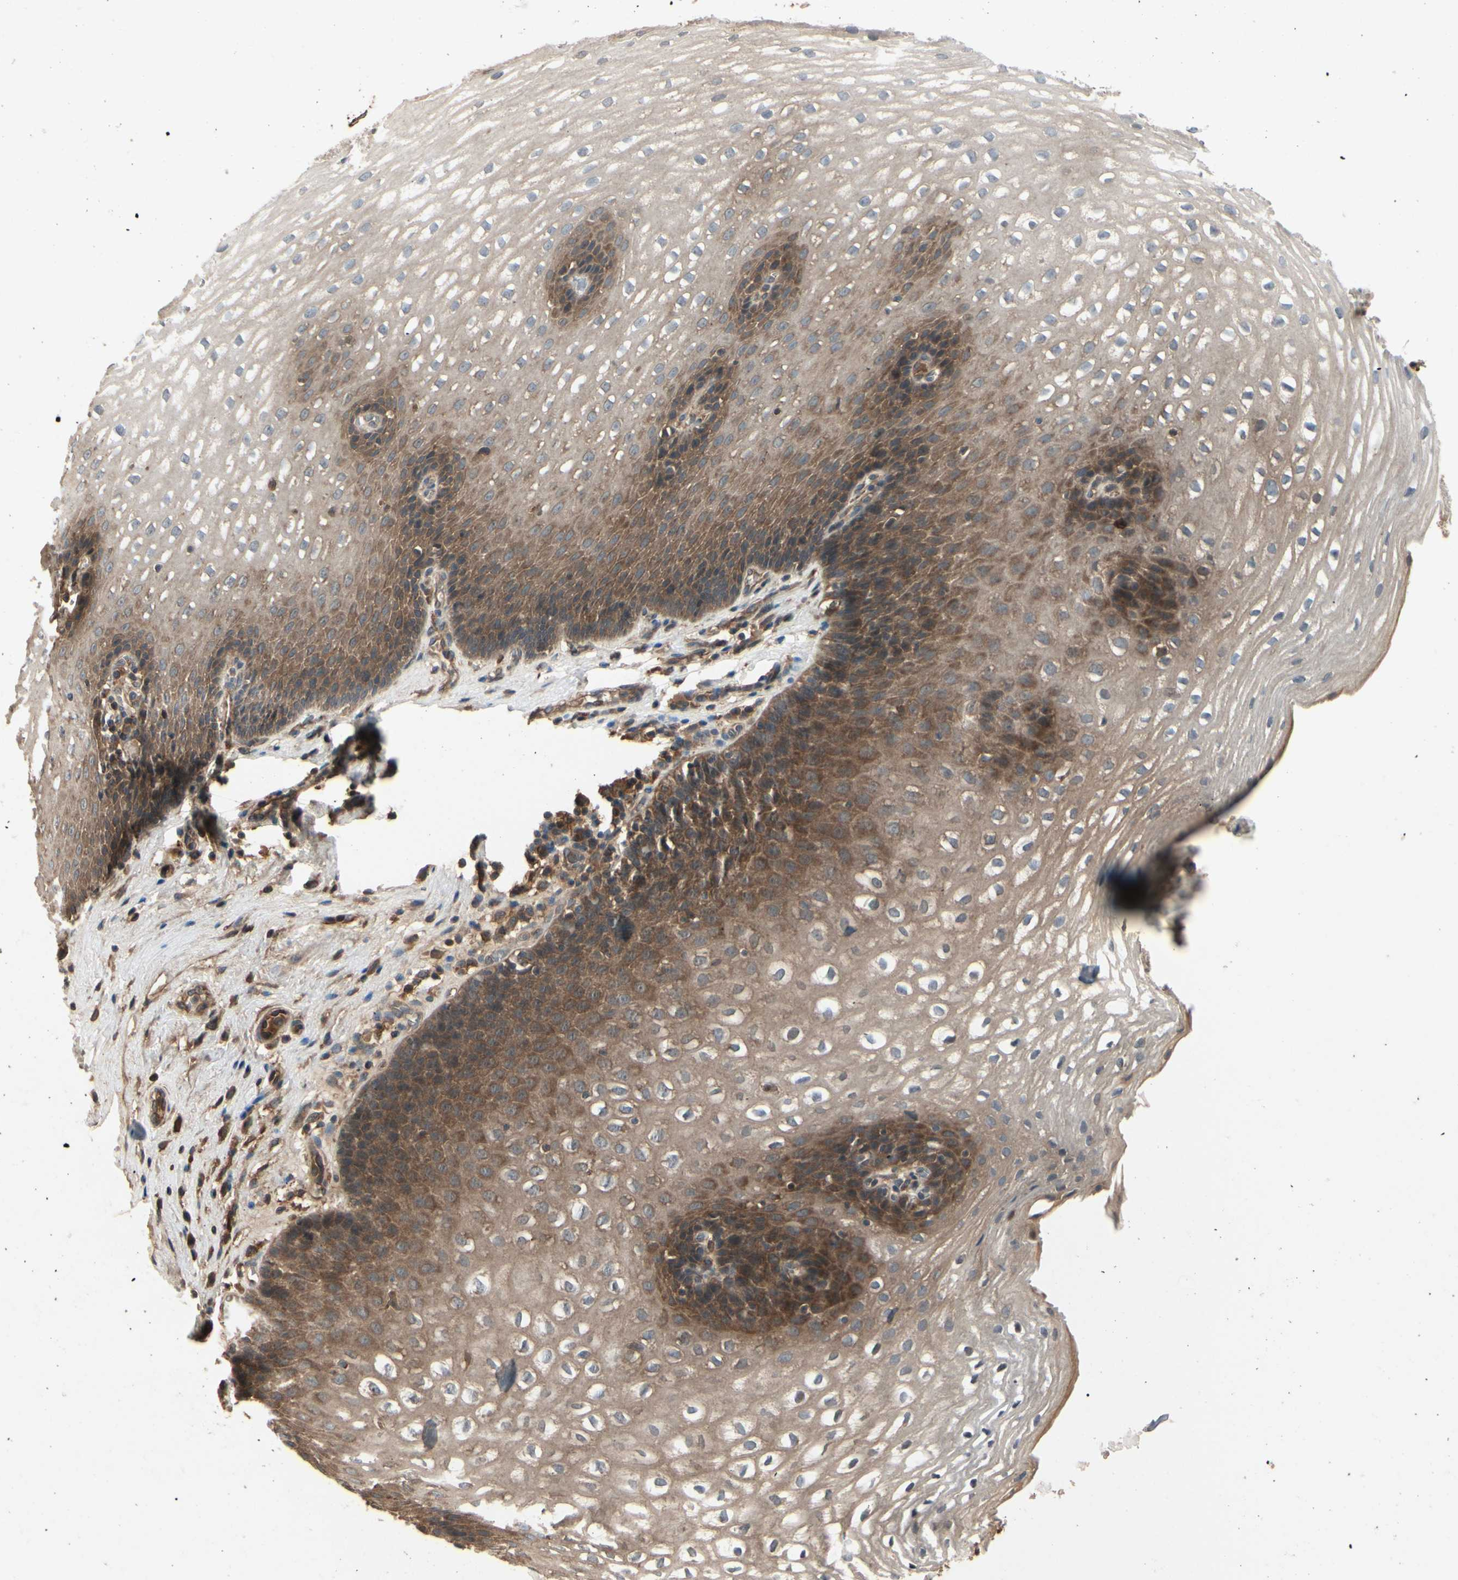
{"staining": {"intensity": "moderate", "quantity": ">75%", "location": "cytoplasmic/membranous"}, "tissue": "esophagus", "cell_type": "Squamous epithelial cells", "image_type": "normal", "snomed": [{"axis": "morphology", "description": "Normal tissue, NOS"}, {"axis": "topography", "description": "Esophagus"}], "caption": "The histopathology image shows a brown stain indicating the presence of a protein in the cytoplasmic/membranous of squamous epithelial cells in esophagus. (Brightfield microscopy of DAB IHC at high magnification).", "gene": "RNF14", "patient": {"sex": "male", "age": 48}}